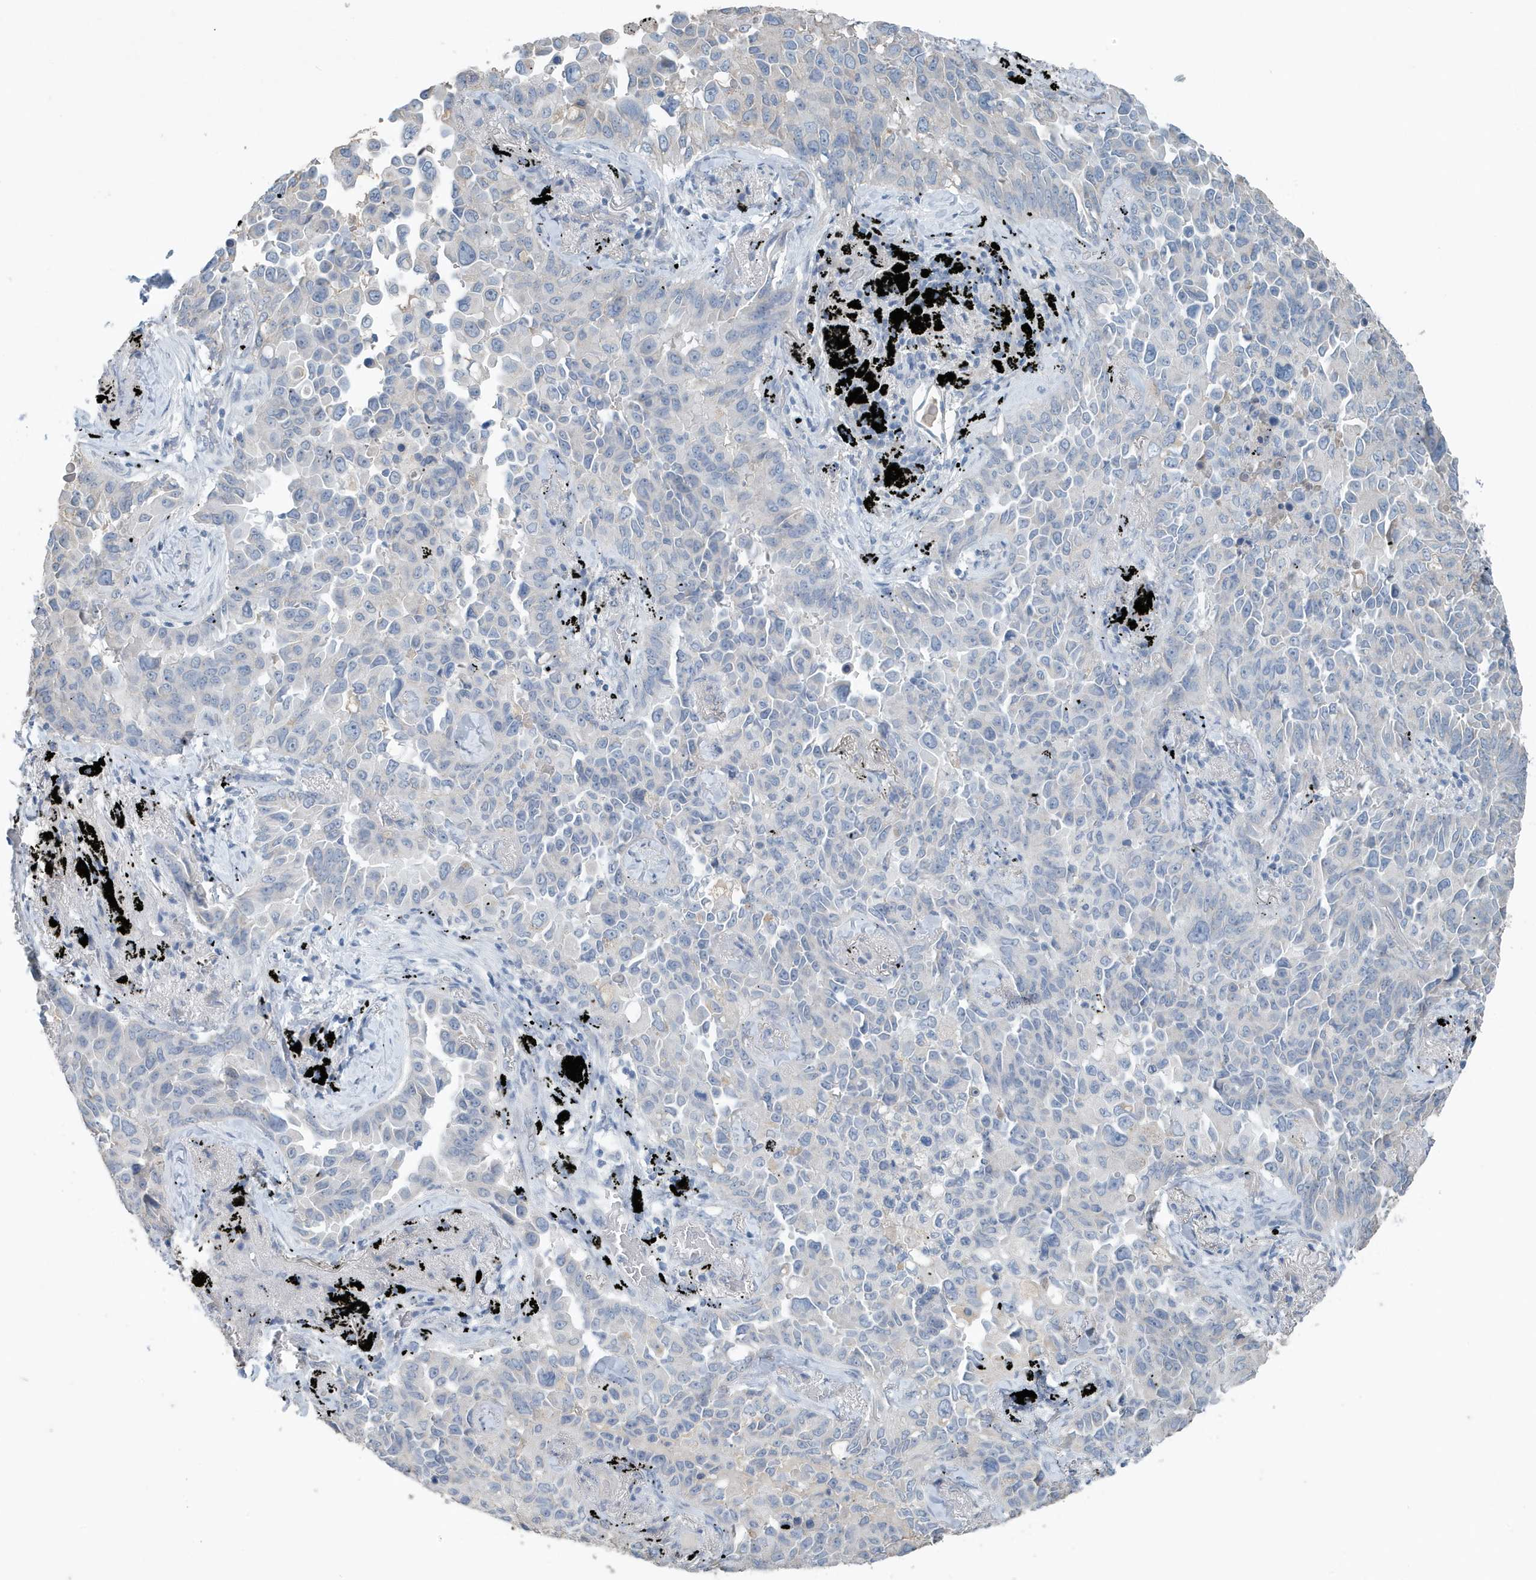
{"staining": {"intensity": "negative", "quantity": "none", "location": "none"}, "tissue": "lung cancer", "cell_type": "Tumor cells", "image_type": "cancer", "snomed": [{"axis": "morphology", "description": "Adenocarcinoma, NOS"}, {"axis": "topography", "description": "Lung"}], "caption": "This micrograph is of lung cancer stained with immunohistochemistry (IHC) to label a protein in brown with the nuclei are counter-stained blue. There is no staining in tumor cells. The staining was performed using DAB (3,3'-diaminobenzidine) to visualize the protein expression in brown, while the nuclei were stained in blue with hematoxylin (Magnification: 20x).", "gene": "UGT2B4", "patient": {"sex": "female", "age": 67}}